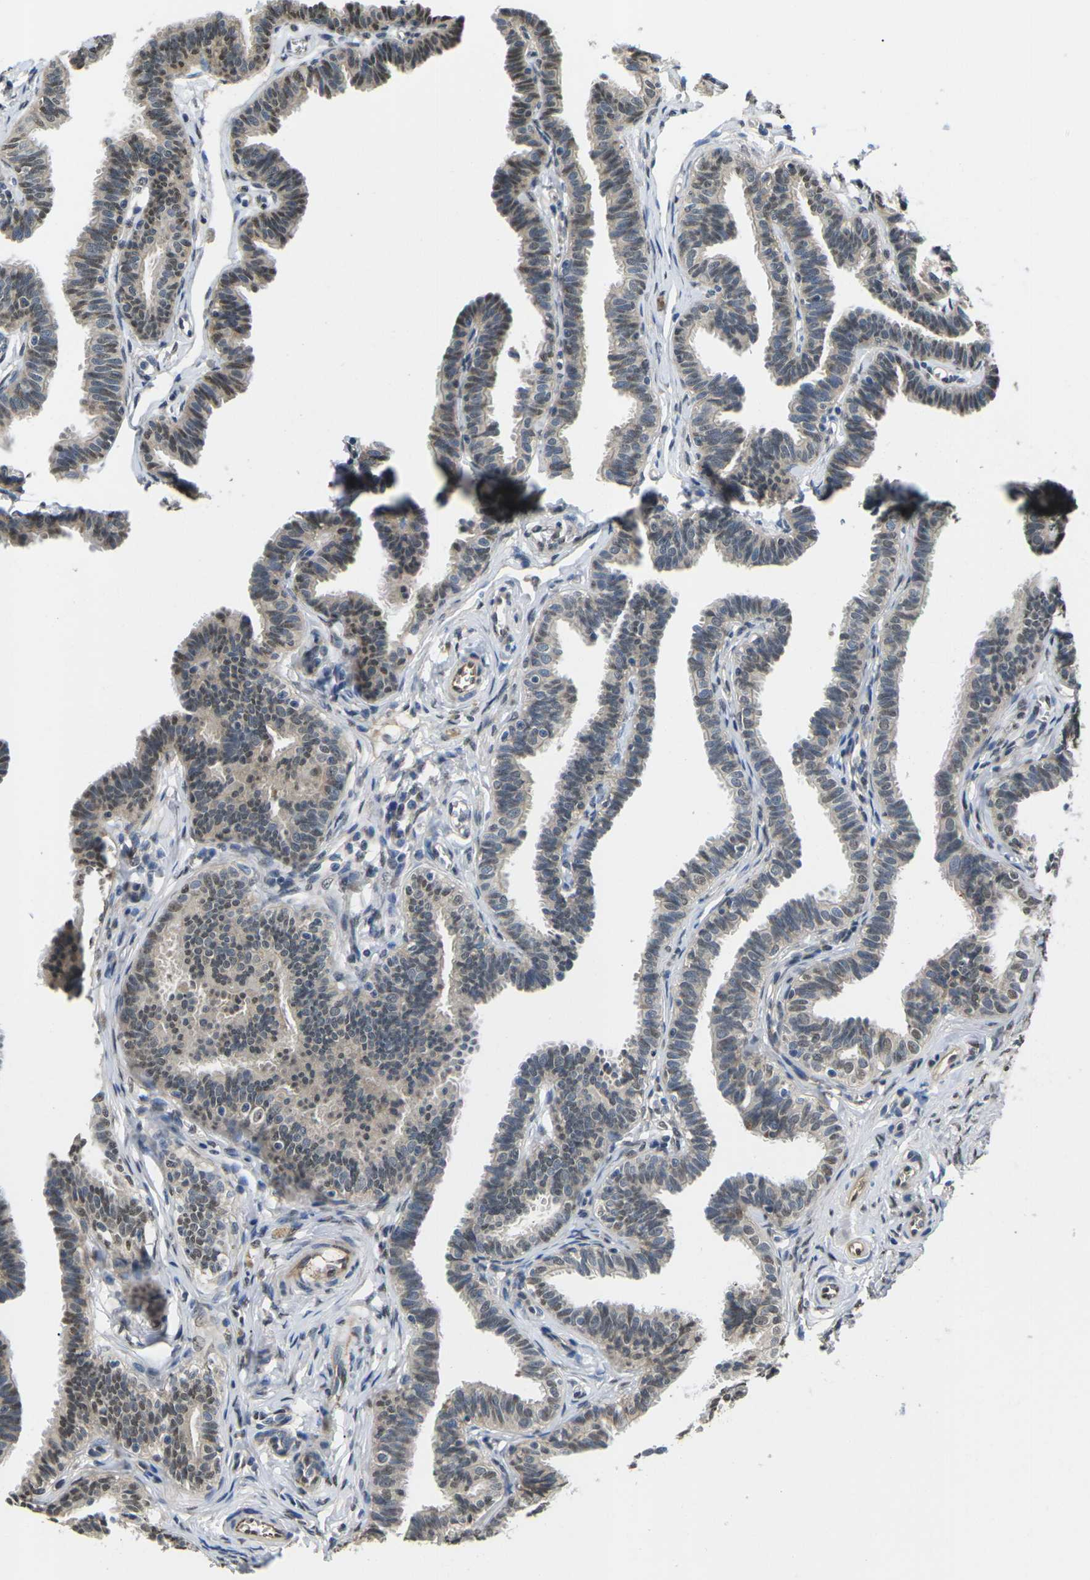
{"staining": {"intensity": "weak", "quantity": "25%-75%", "location": "cytoplasmic/membranous,nuclear"}, "tissue": "fallopian tube", "cell_type": "Glandular cells", "image_type": "normal", "snomed": [{"axis": "morphology", "description": "Normal tissue, NOS"}, {"axis": "topography", "description": "Fallopian tube"}, {"axis": "topography", "description": "Ovary"}], "caption": "DAB (3,3'-diaminobenzidine) immunohistochemical staining of benign fallopian tube reveals weak cytoplasmic/membranous,nuclear protein staining in approximately 25%-75% of glandular cells.", "gene": "ERBB4", "patient": {"sex": "female", "age": 23}}